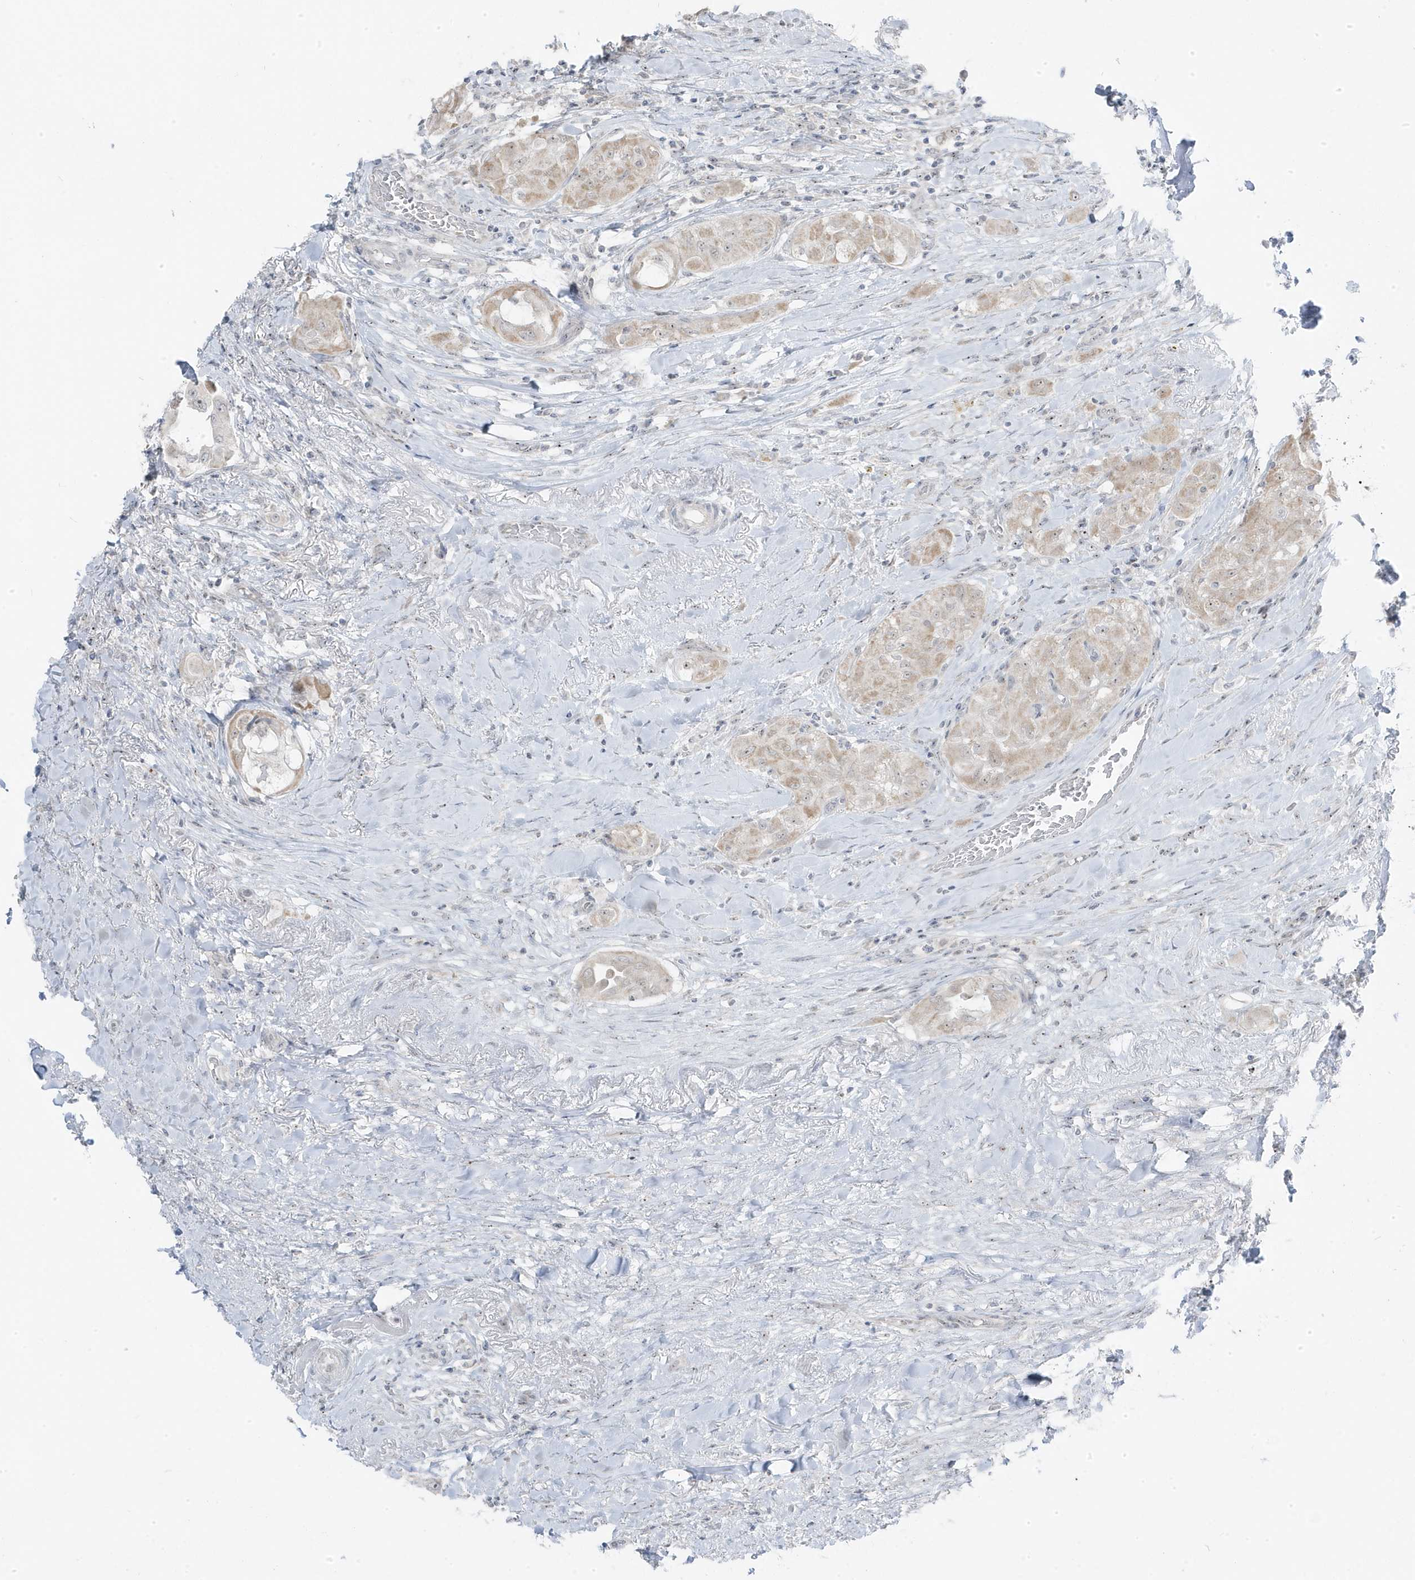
{"staining": {"intensity": "weak", "quantity": "<25%", "location": "cytoplasmic/membranous"}, "tissue": "thyroid cancer", "cell_type": "Tumor cells", "image_type": "cancer", "snomed": [{"axis": "morphology", "description": "Papillary adenocarcinoma, NOS"}, {"axis": "topography", "description": "Thyroid gland"}], "caption": "An immunohistochemistry (IHC) image of papillary adenocarcinoma (thyroid) is shown. There is no staining in tumor cells of papillary adenocarcinoma (thyroid). The staining is performed using DAB brown chromogen with nuclei counter-stained in using hematoxylin.", "gene": "TSEN15", "patient": {"sex": "female", "age": 59}}